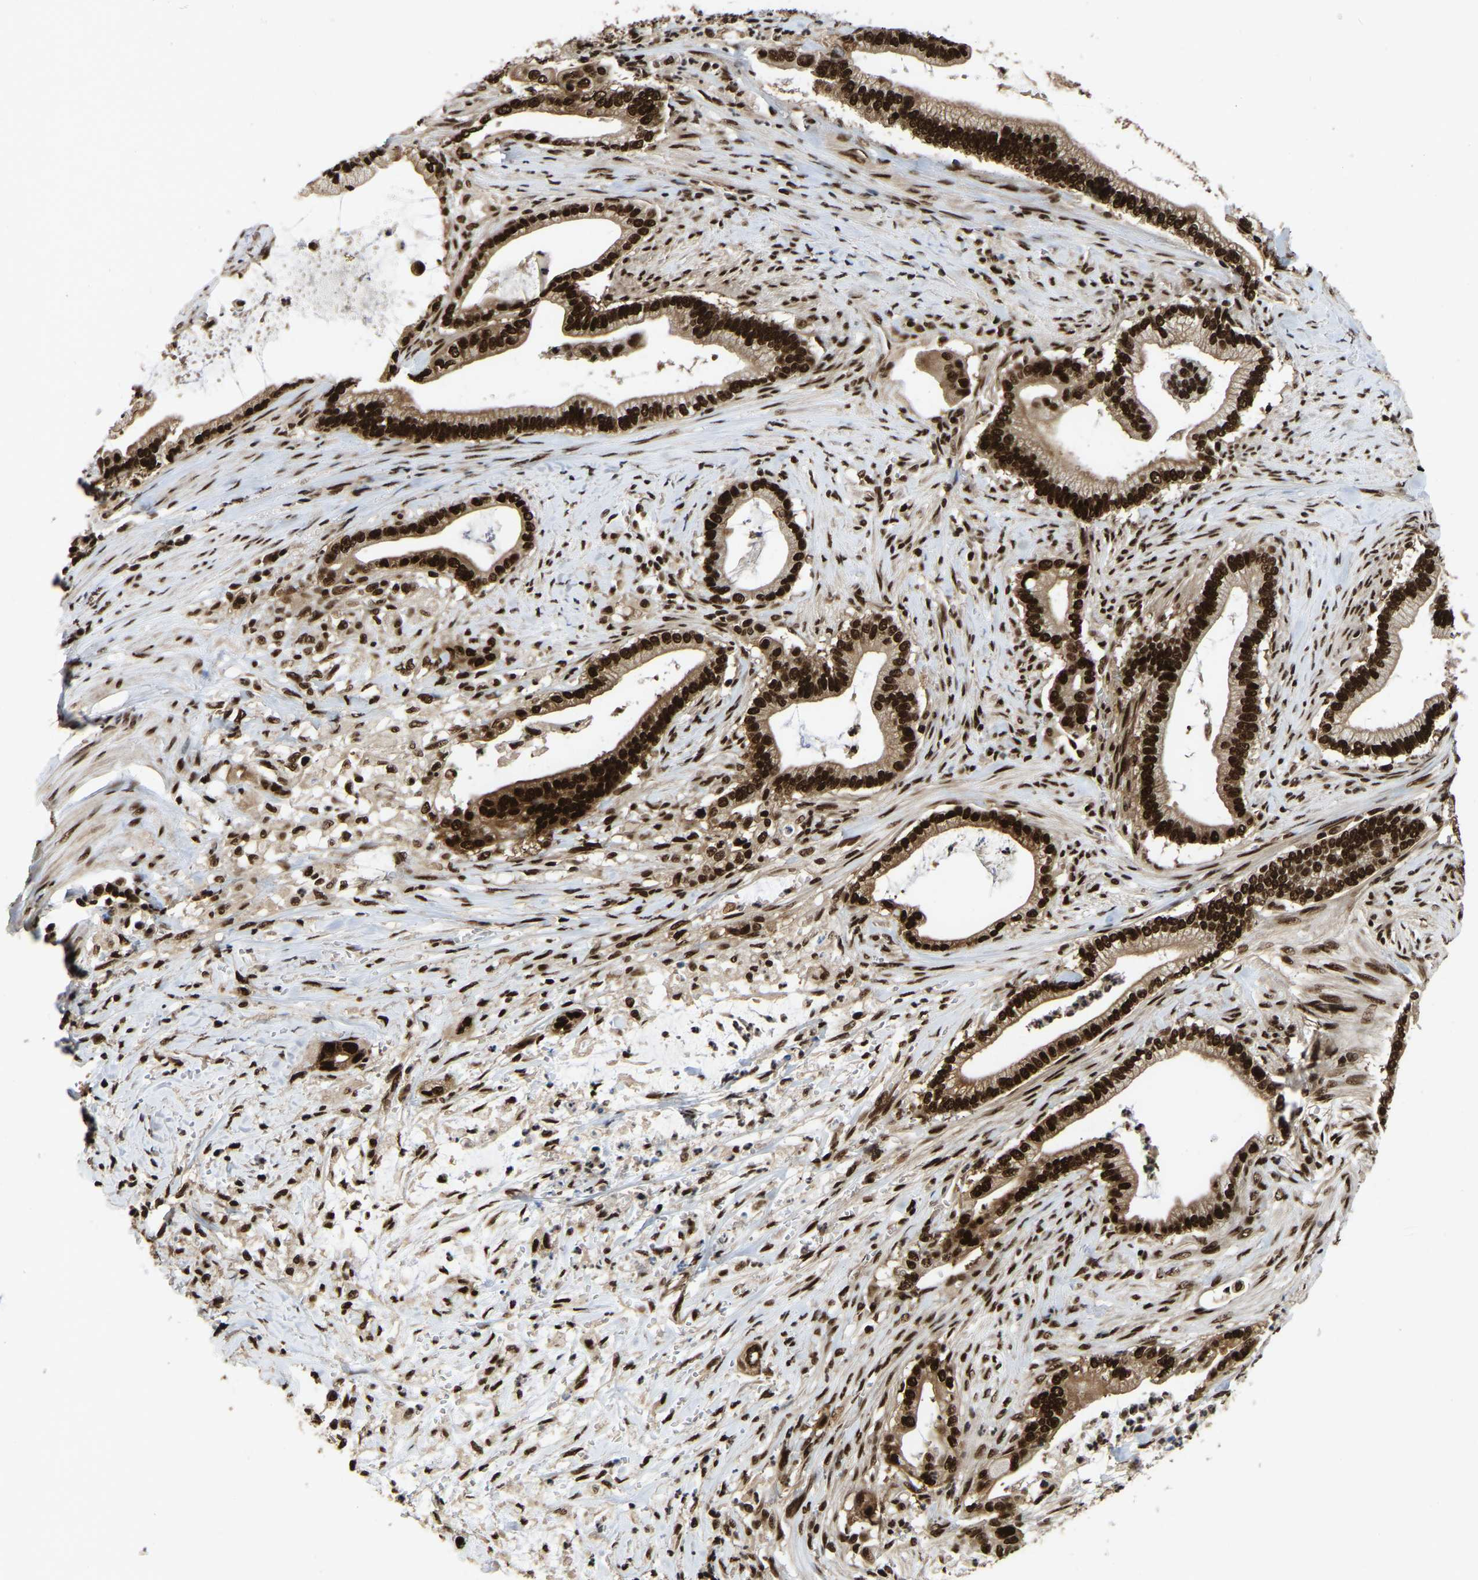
{"staining": {"intensity": "strong", "quantity": ">75%", "location": "nuclear"}, "tissue": "pancreatic cancer", "cell_type": "Tumor cells", "image_type": "cancer", "snomed": [{"axis": "morphology", "description": "Adenocarcinoma, NOS"}, {"axis": "topography", "description": "Pancreas"}], "caption": "An image showing strong nuclear staining in about >75% of tumor cells in adenocarcinoma (pancreatic), as visualized by brown immunohistochemical staining.", "gene": "TBL1XR1", "patient": {"sex": "male", "age": 69}}